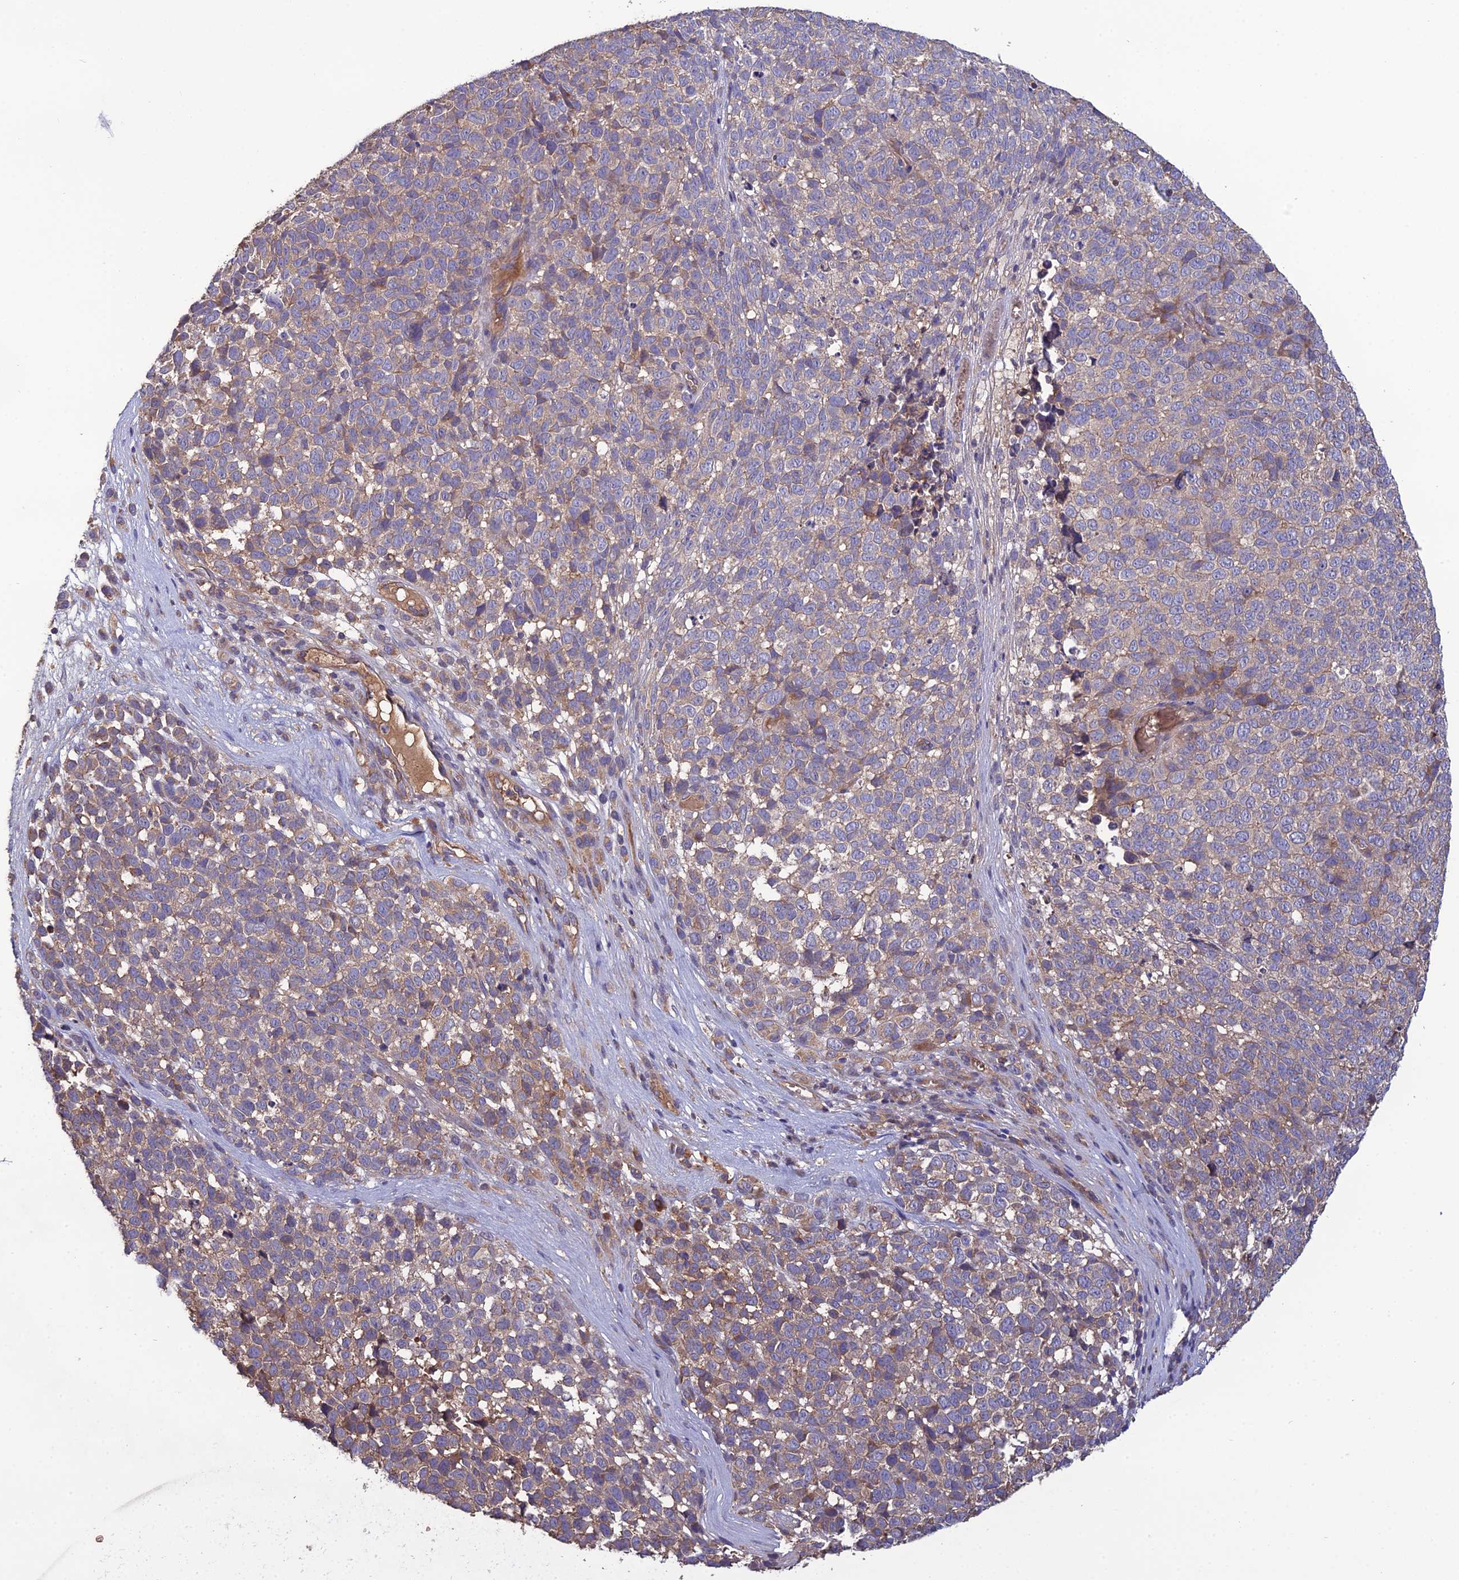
{"staining": {"intensity": "weak", "quantity": "25%-75%", "location": "cytoplasmic/membranous"}, "tissue": "melanoma", "cell_type": "Tumor cells", "image_type": "cancer", "snomed": [{"axis": "morphology", "description": "Malignant melanoma, NOS"}, {"axis": "topography", "description": "Nose, NOS"}], "caption": "Immunohistochemistry (IHC) of human melanoma demonstrates low levels of weak cytoplasmic/membranous staining in about 25%-75% of tumor cells. The protein is stained brown, and the nuclei are stained in blue (DAB IHC with brightfield microscopy, high magnification).", "gene": "GALR2", "patient": {"sex": "female", "age": 48}}